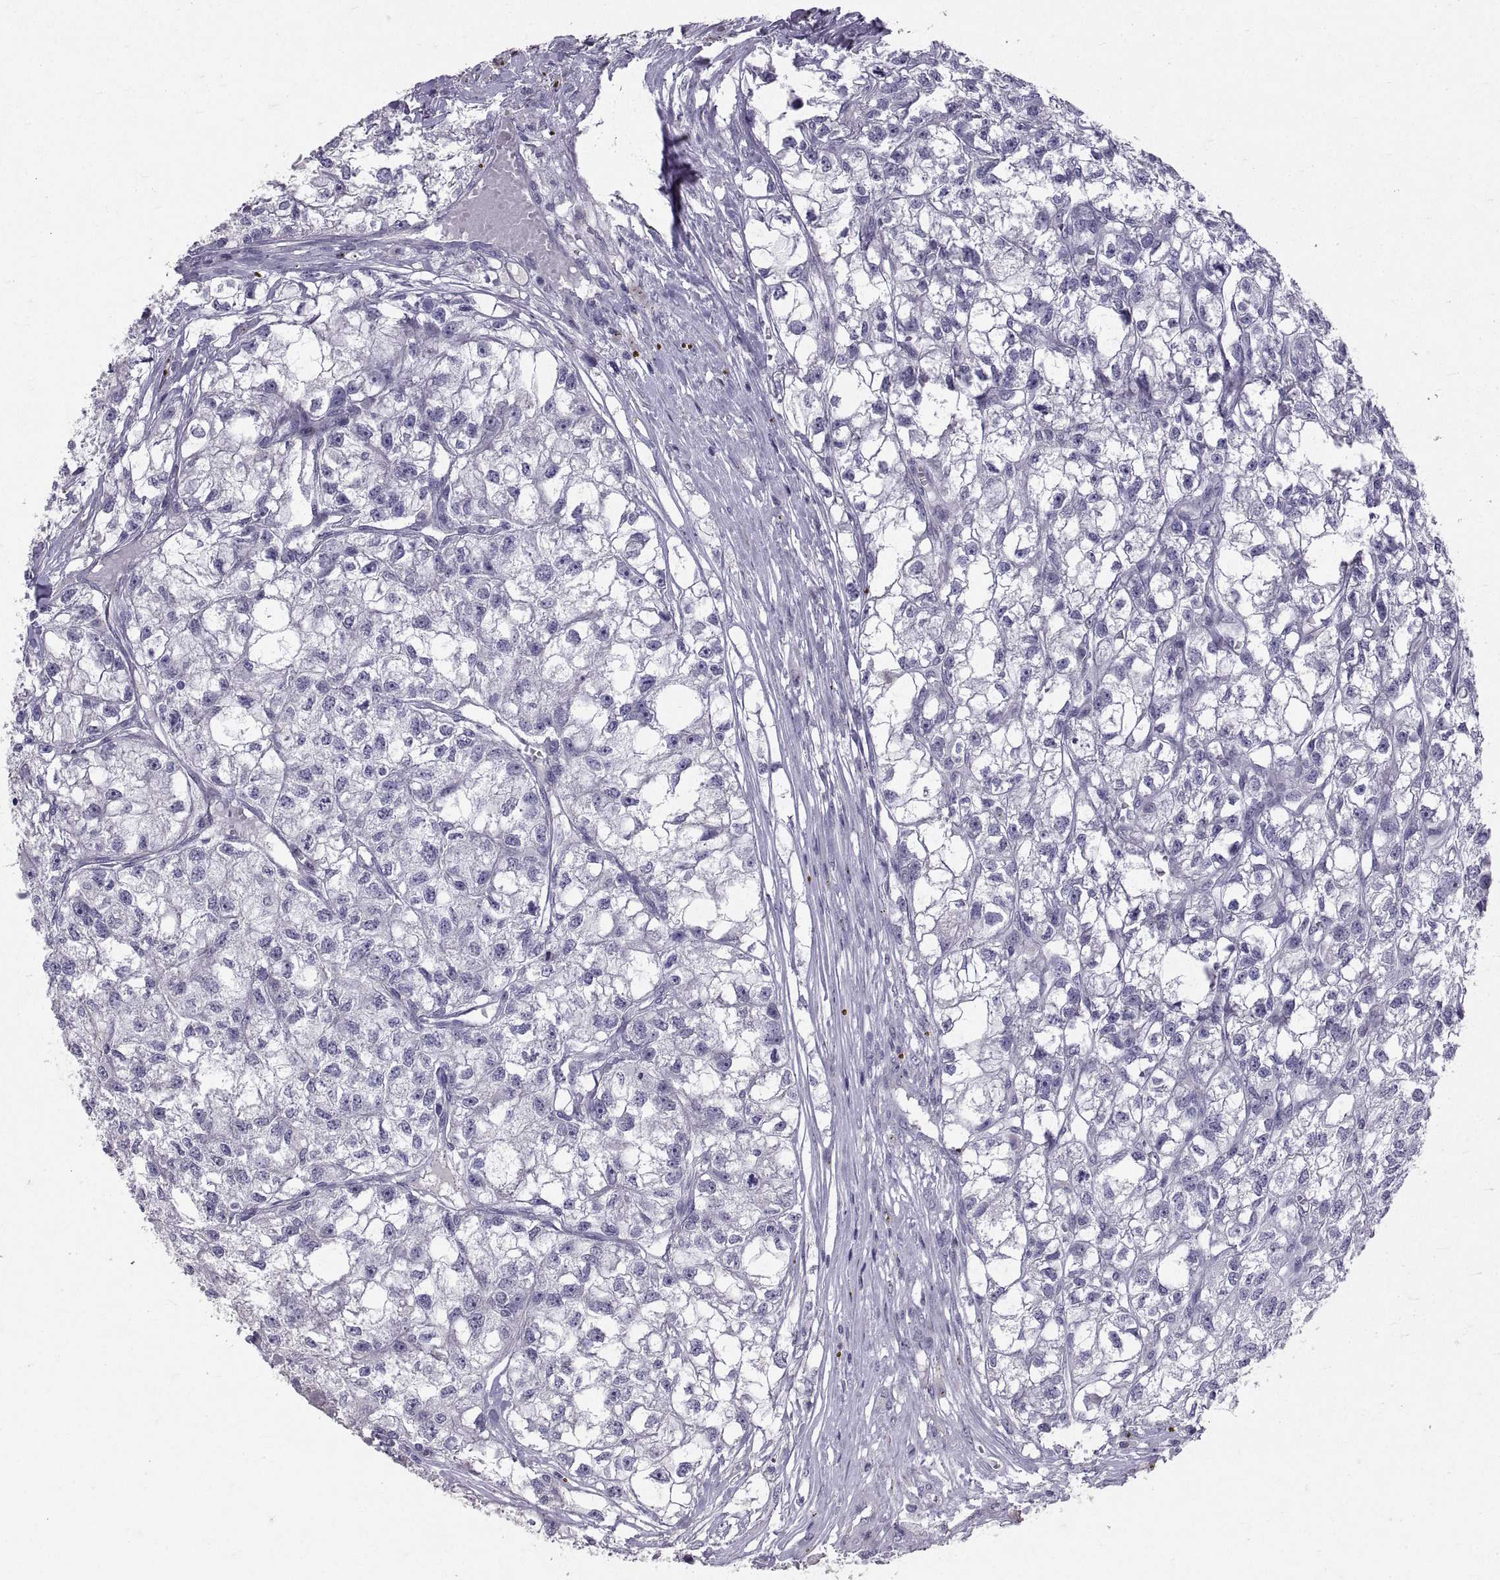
{"staining": {"intensity": "negative", "quantity": "none", "location": "none"}, "tissue": "renal cancer", "cell_type": "Tumor cells", "image_type": "cancer", "snomed": [{"axis": "morphology", "description": "Adenocarcinoma, NOS"}, {"axis": "topography", "description": "Kidney"}], "caption": "Tumor cells show no significant expression in renal adenocarcinoma.", "gene": "PTN", "patient": {"sex": "male", "age": 56}}